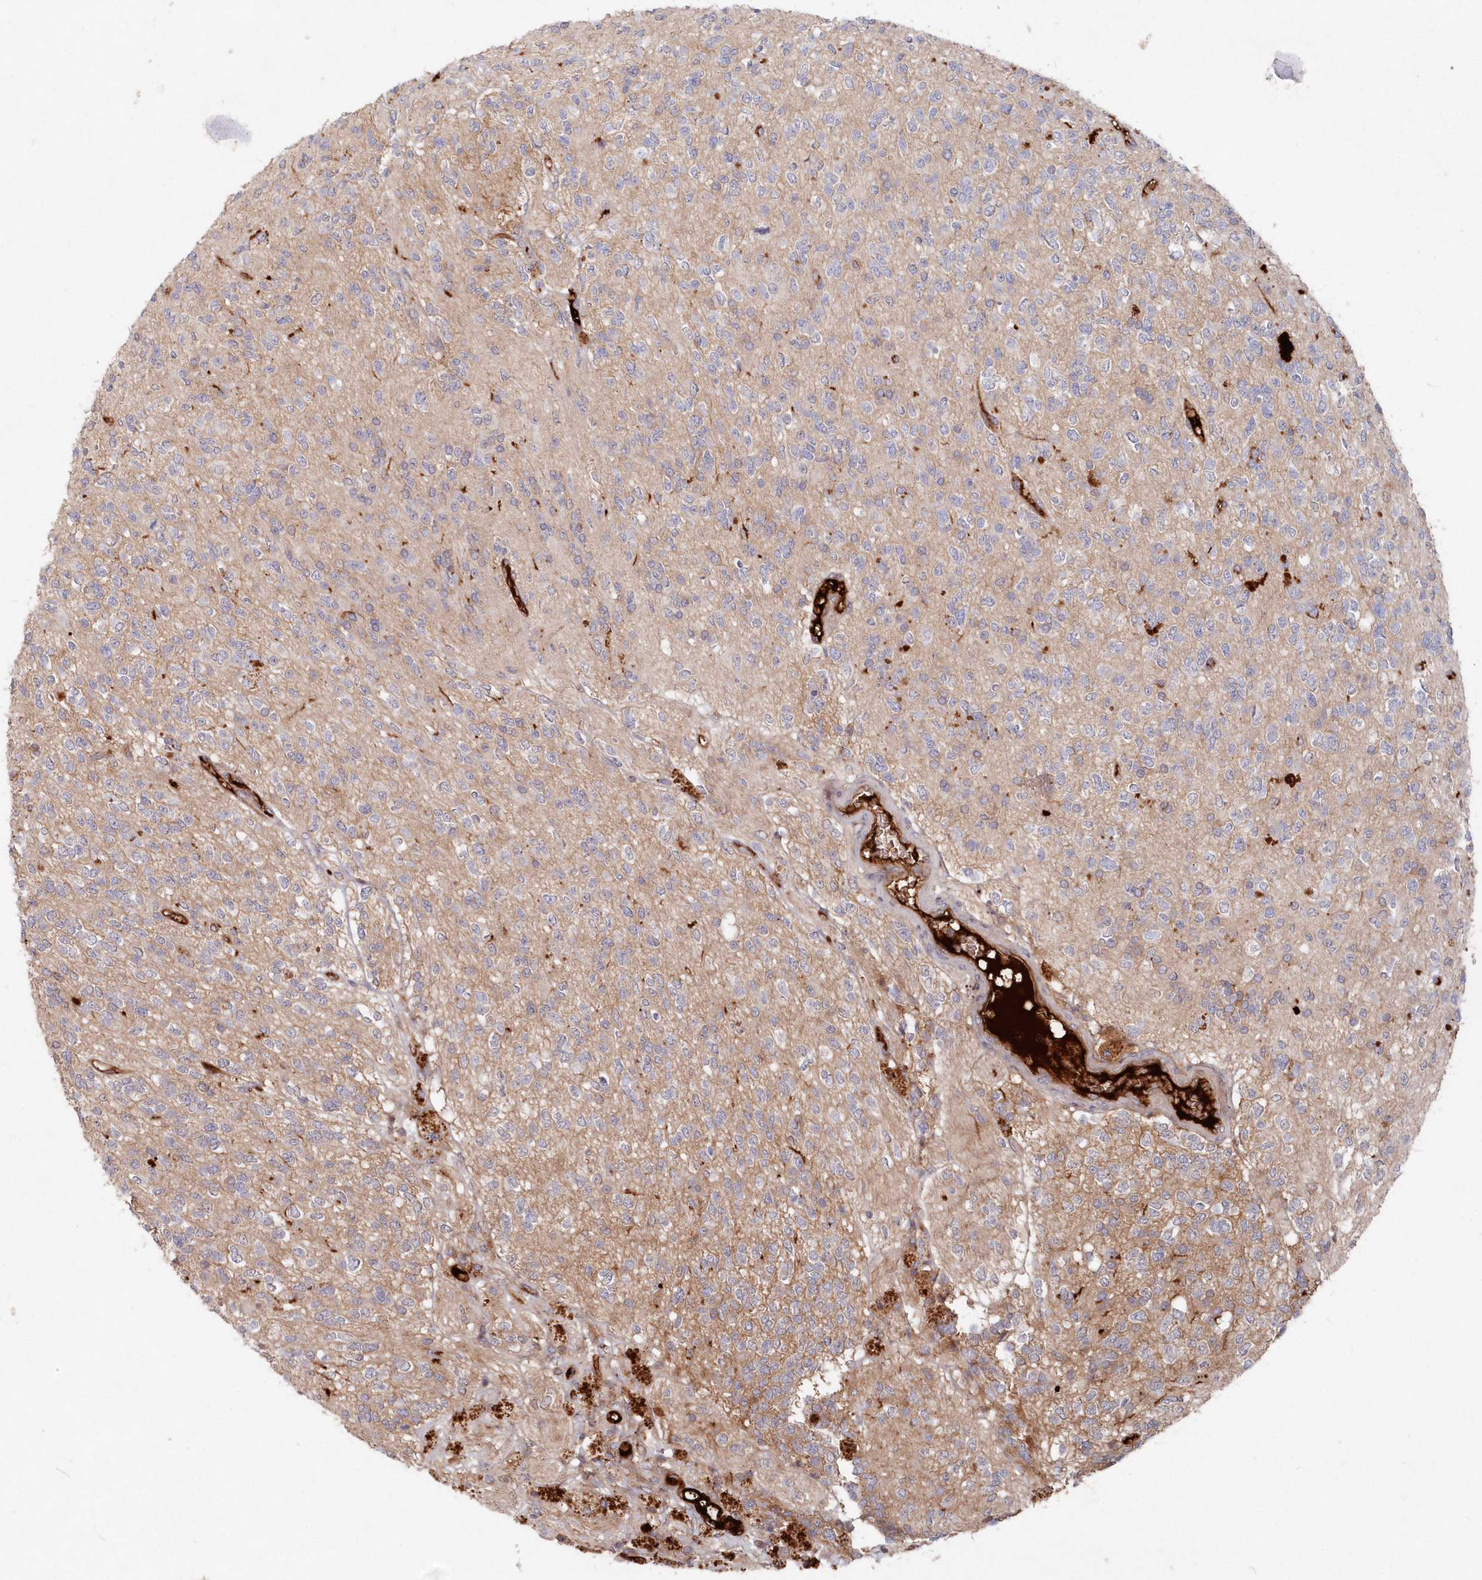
{"staining": {"intensity": "negative", "quantity": "none", "location": "none"}, "tissue": "glioma", "cell_type": "Tumor cells", "image_type": "cancer", "snomed": [{"axis": "morphology", "description": "Glioma, malignant, High grade"}, {"axis": "topography", "description": "Brain"}], "caption": "The immunohistochemistry photomicrograph has no significant staining in tumor cells of malignant high-grade glioma tissue.", "gene": "ABHD14B", "patient": {"sex": "male", "age": 34}}